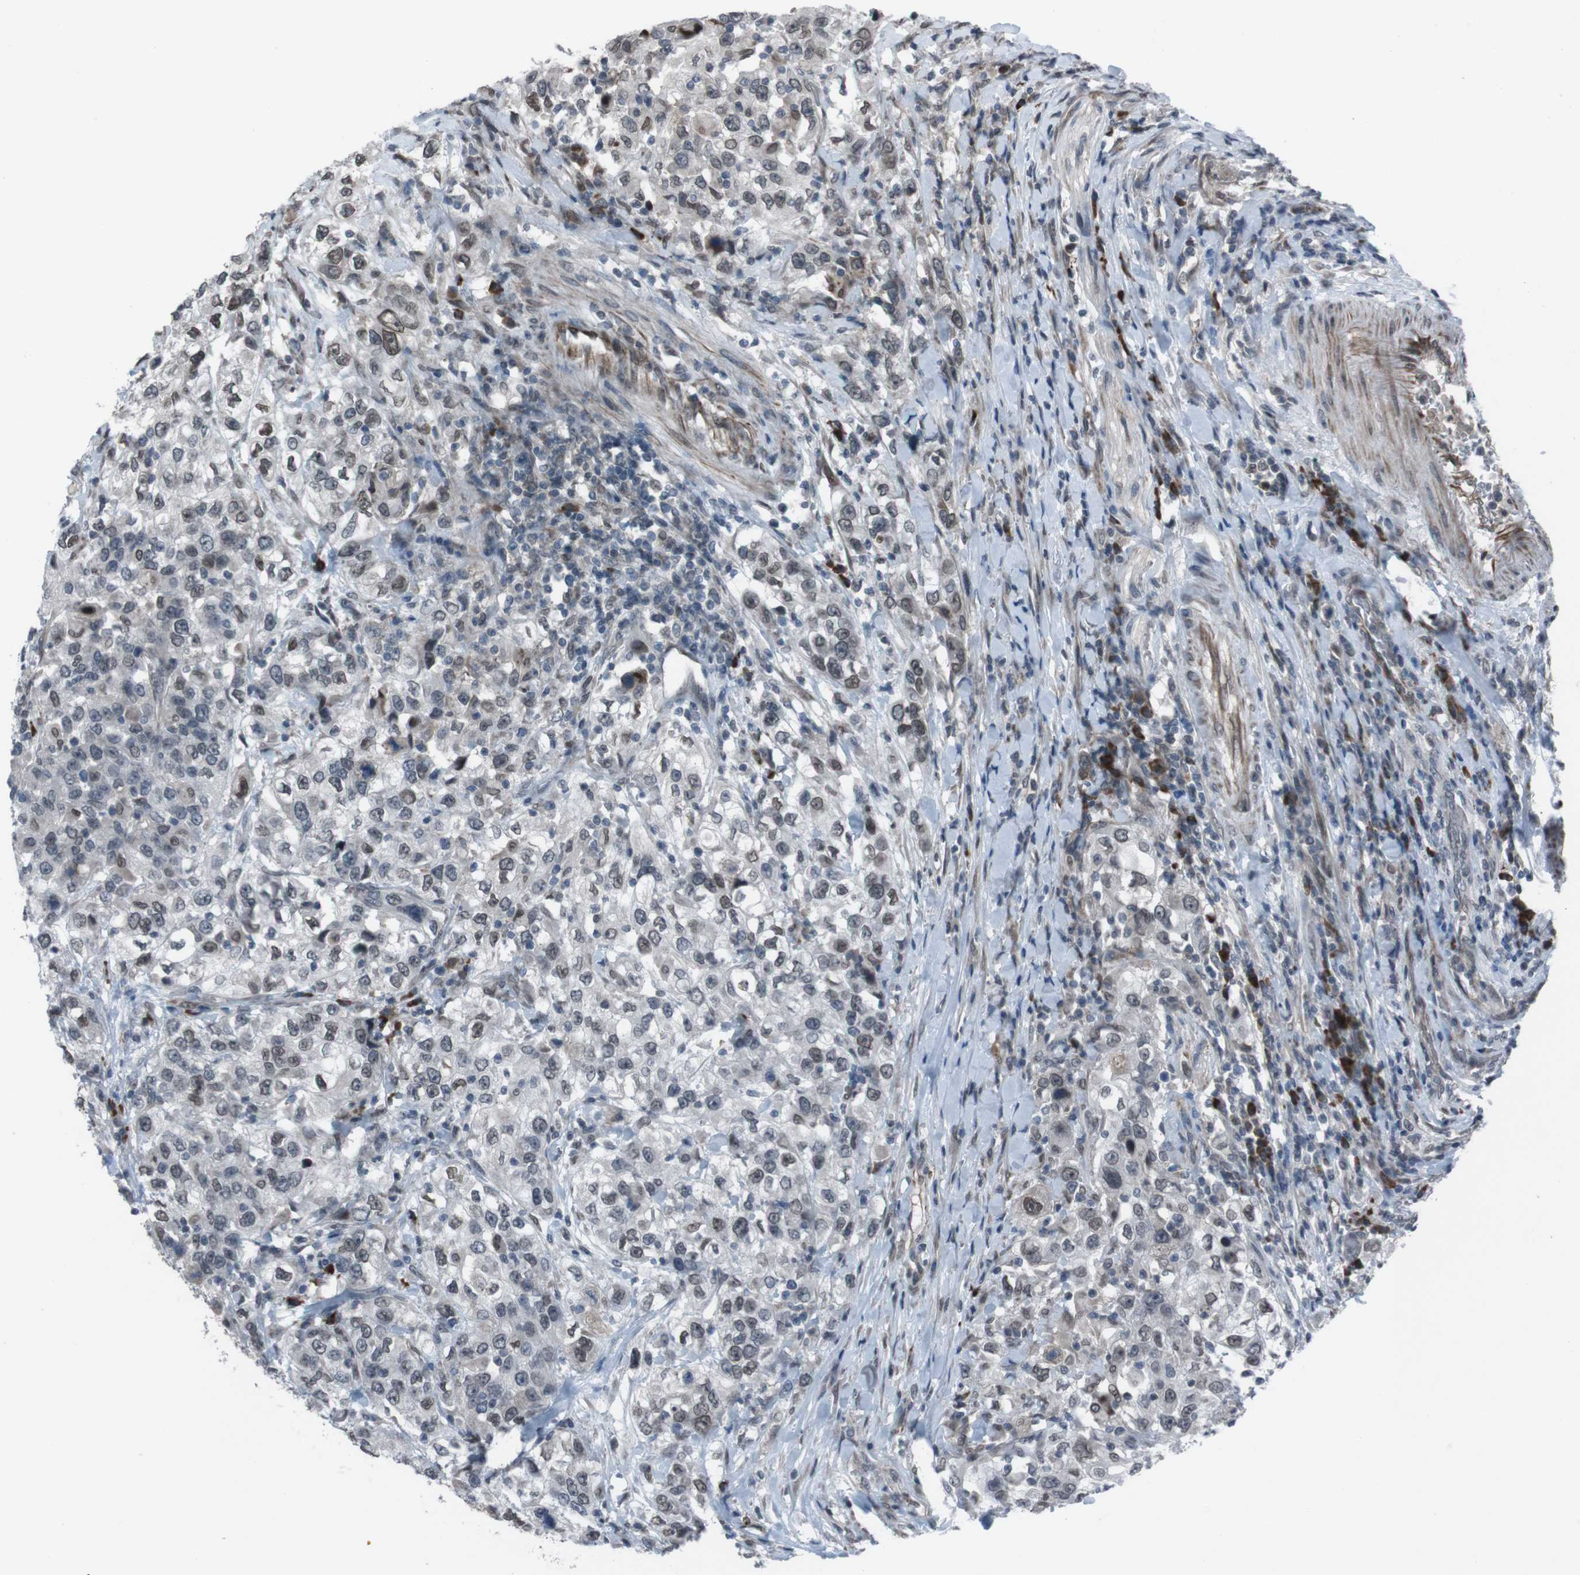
{"staining": {"intensity": "weak", "quantity": "25%-75%", "location": "cytoplasmic/membranous,nuclear"}, "tissue": "urothelial cancer", "cell_type": "Tumor cells", "image_type": "cancer", "snomed": [{"axis": "morphology", "description": "Urothelial carcinoma, High grade"}, {"axis": "topography", "description": "Urinary bladder"}], "caption": "Urothelial carcinoma (high-grade) was stained to show a protein in brown. There is low levels of weak cytoplasmic/membranous and nuclear expression in about 25%-75% of tumor cells.", "gene": "SS18L1", "patient": {"sex": "female", "age": 80}}